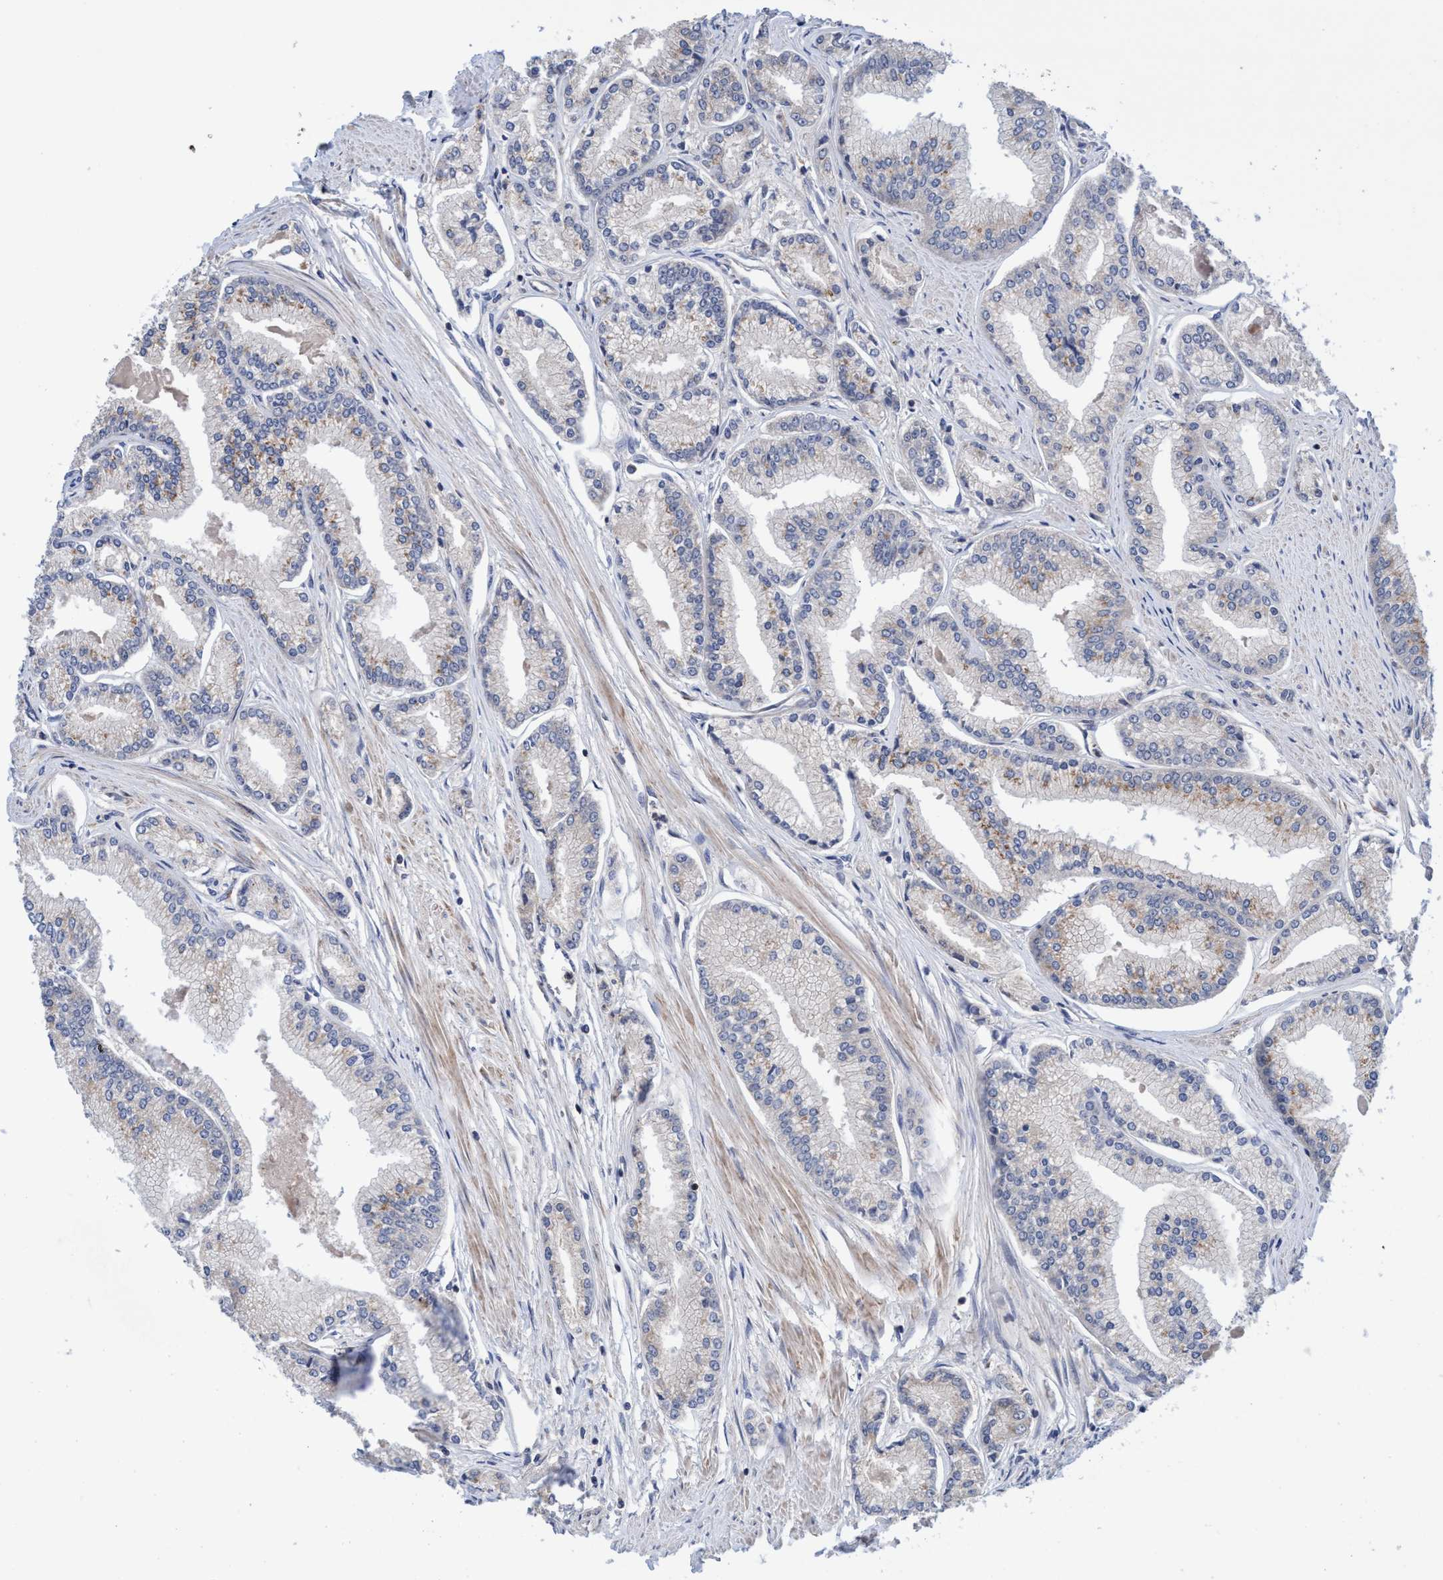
{"staining": {"intensity": "weak", "quantity": "25%-75%", "location": "cytoplasmic/membranous"}, "tissue": "prostate cancer", "cell_type": "Tumor cells", "image_type": "cancer", "snomed": [{"axis": "morphology", "description": "Adenocarcinoma, Low grade"}, {"axis": "topography", "description": "Prostate"}], "caption": "Immunohistochemical staining of prostate cancer (low-grade adenocarcinoma) shows weak cytoplasmic/membranous protein positivity in about 25%-75% of tumor cells.", "gene": "CALCOCO2", "patient": {"sex": "male", "age": 52}}